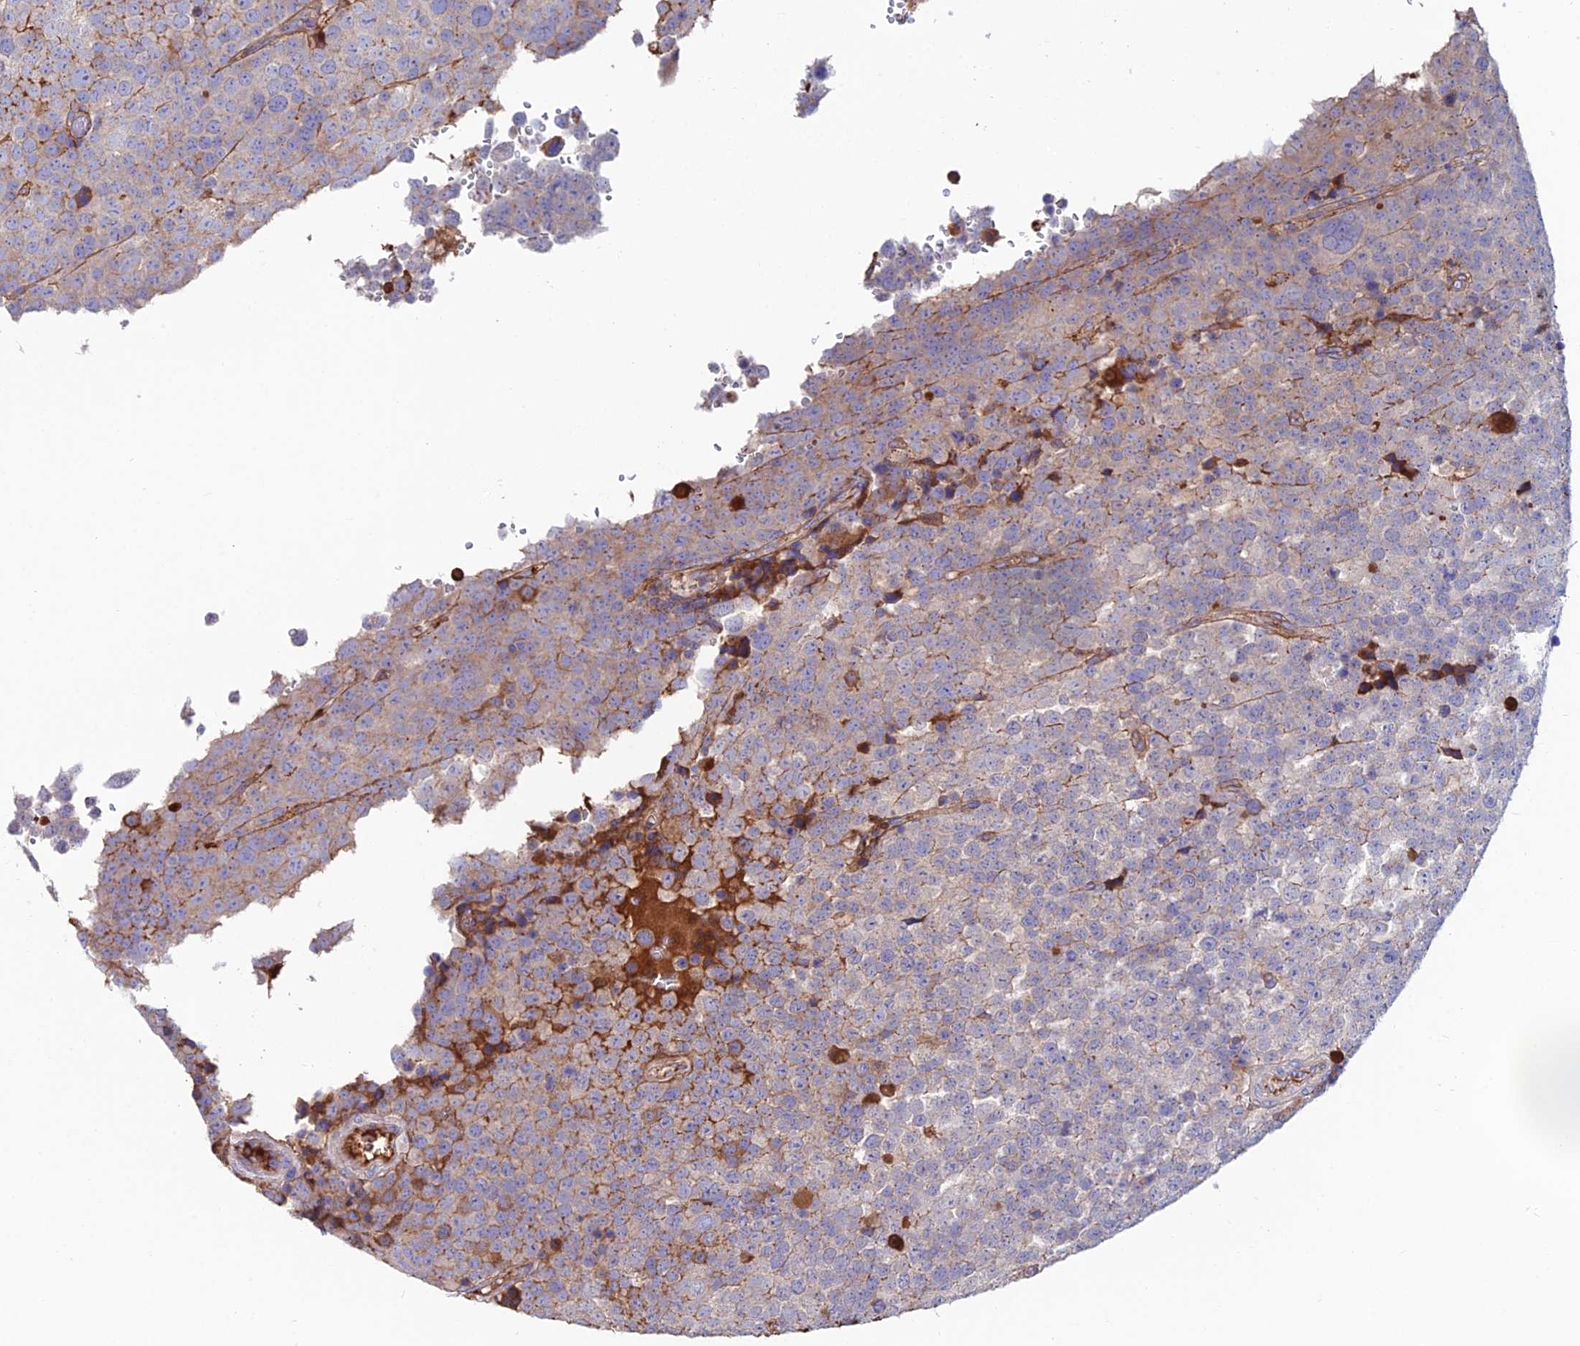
{"staining": {"intensity": "weak", "quantity": "25%-75%", "location": "cytoplasmic/membranous"}, "tissue": "testis cancer", "cell_type": "Tumor cells", "image_type": "cancer", "snomed": [{"axis": "morphology", "description": "Seminoma, NOS"}, {"axis": "topography", "description": "Testis"}], "caption": "This is an image of immunohistochemistry staining of seminoma (testis), which shows weak expression in the cytoplasmic/membranous of tumor cells.", "gene": "SLC25A16", "patient": {"sex": "male", "age": 71}}